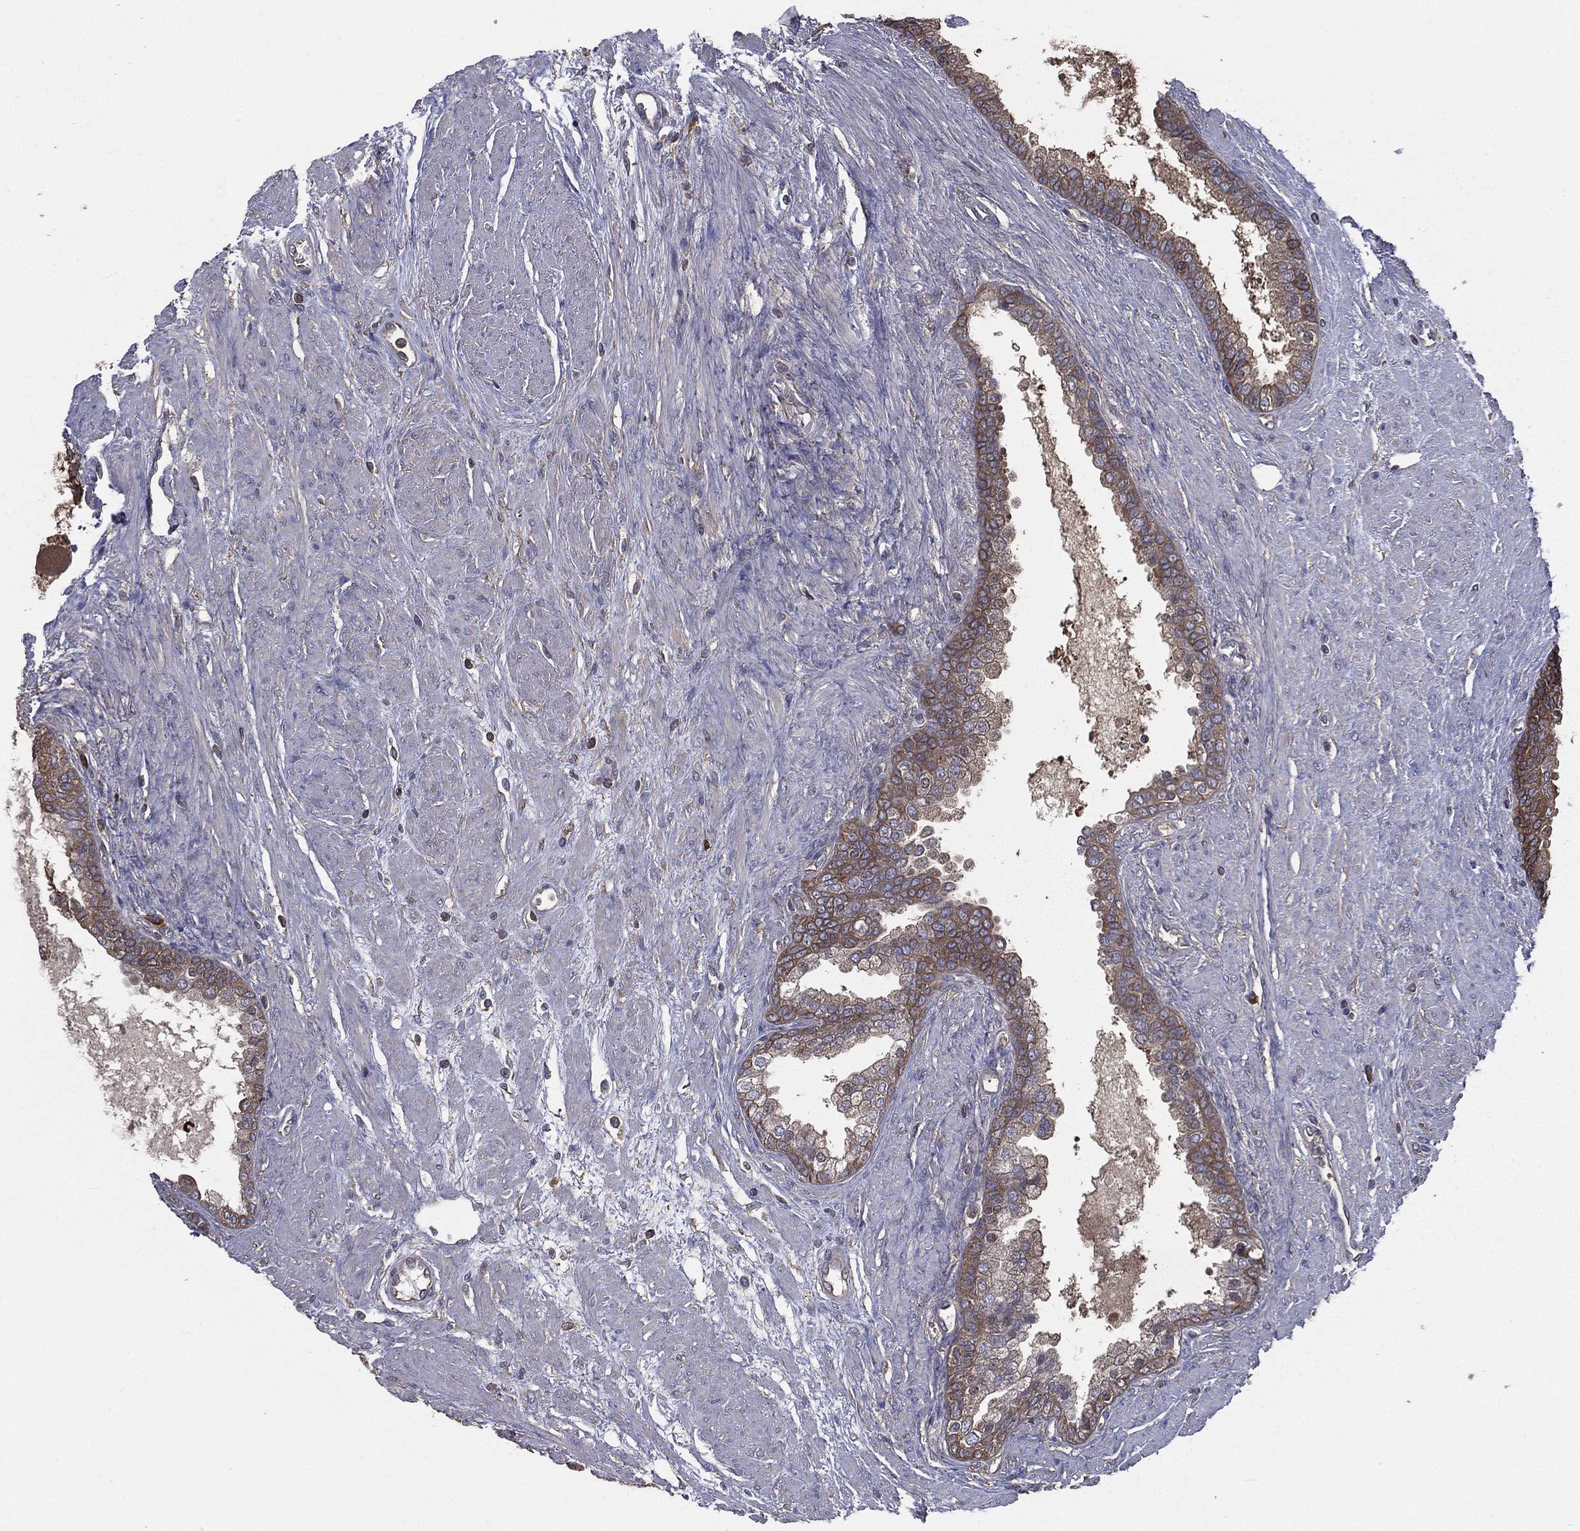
{"staining": {"intensity": "moderate", "quantity": ">75%", "location": "cytoplasmic/membranous"}, "tissue": "prostate cancer", "cell_type": "Tumor cells", "image_type": "cancer", "snomed": [{"axis": "morphology", "description": "Adenocarcinoma, NOS"}, {"axis": "topography", "description": "Prostate and seminal vesicle, NOS"}, {"axis": "topography", "description": "Prostate"}], "caption": "Immunohistochemical staining of human prostate adenocarcinoma demonstrates medium levels of moderate cytoplasmic/membranous expression in about >75% of tumor cells.", "gene": "SARS1", "patient": {"sex": "male", "age": 62}}